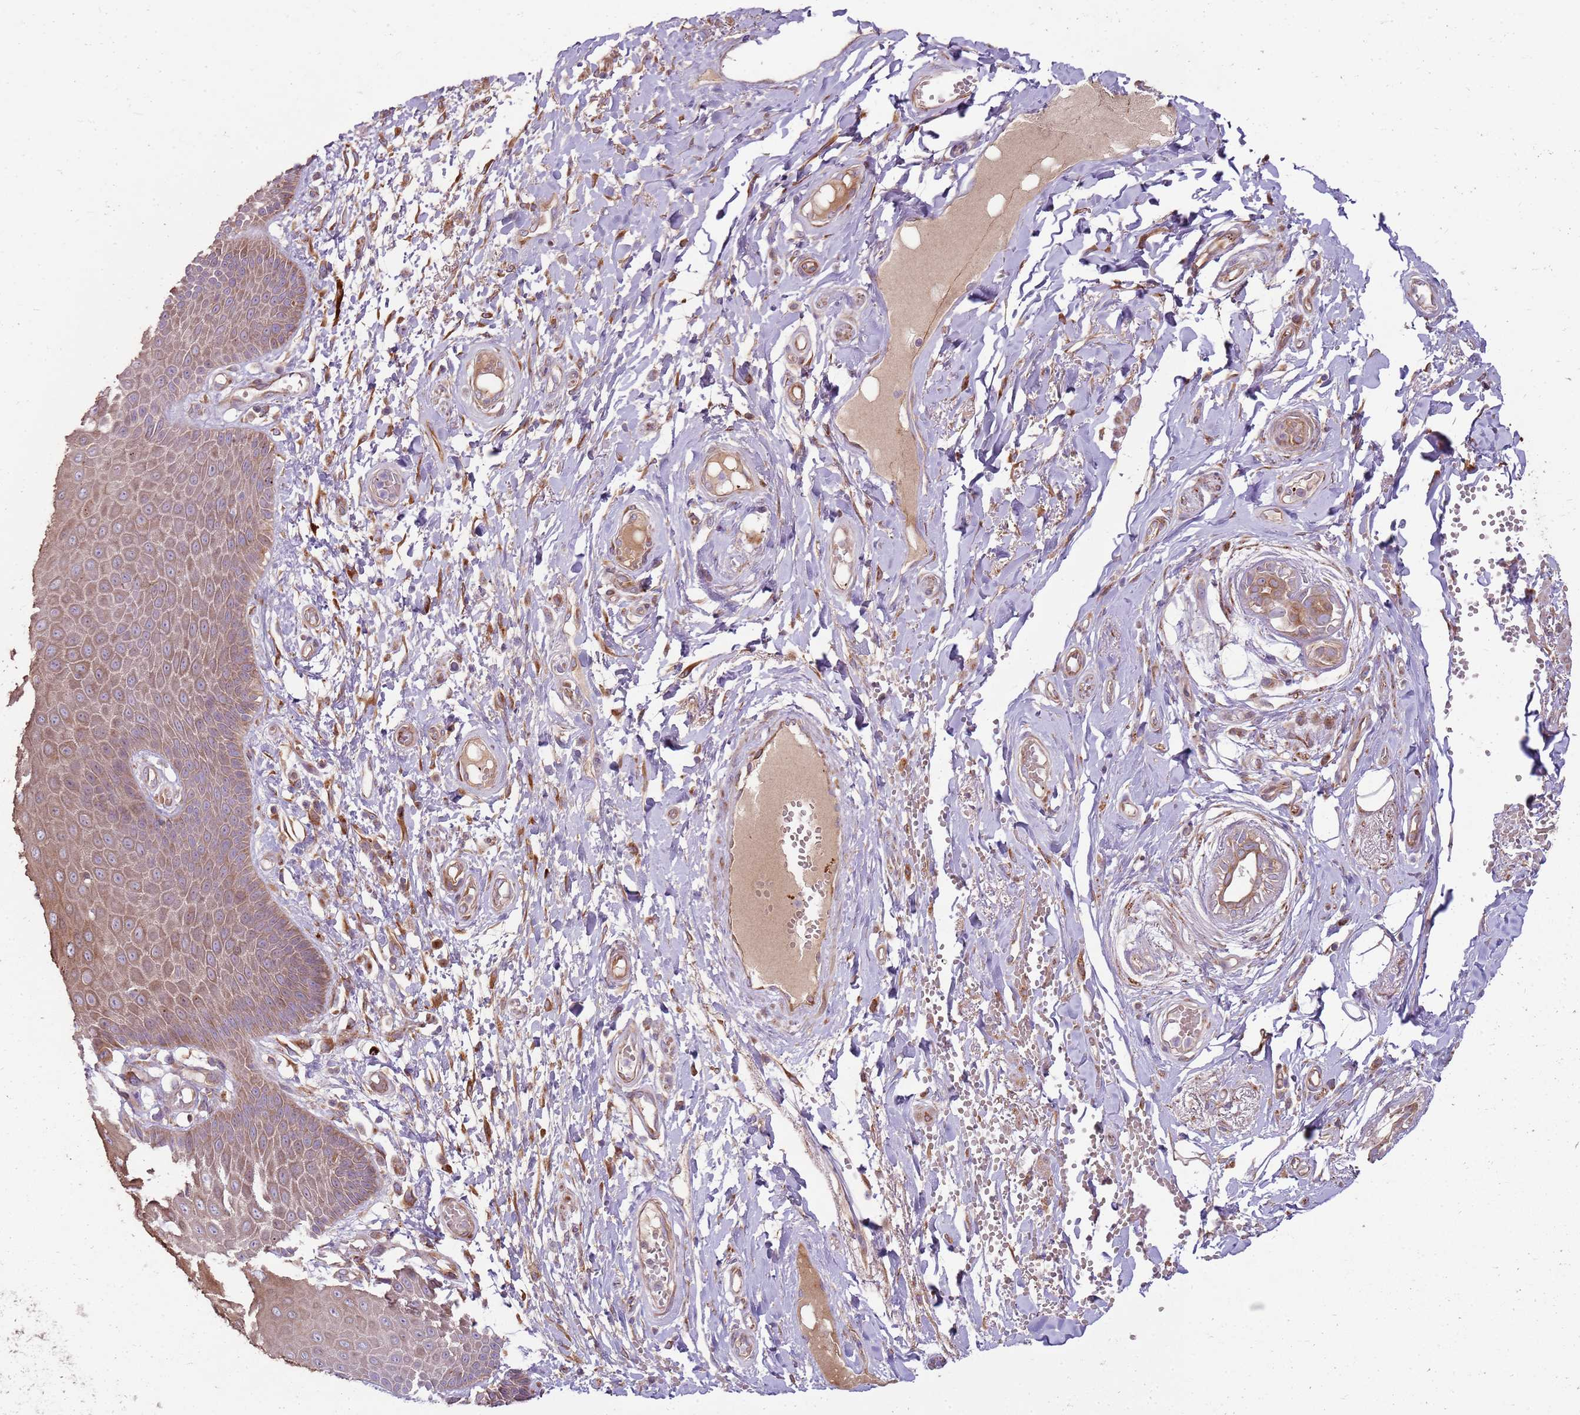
{"staining": {"intensity": "moderate", "quantity": ">75%", "location": "cytoplasmic/membranous"}, "tissue": "skin", "cell_type": "Epidermal cells", "image_type": "normal", "snomed": [{"axis": "morphology", "description": "Normal tissue, NOS"}, {"axis": "topography", "description": "Anal"}], "caption": "Immunohistochemistry (IHC) micrograph of unremarkable skin: skin stained using immunohistochemistry shows medium levels of moderate protein expression localized specifically in the cytoplasmic/membranous of epidermal cells, appearing as a cytoplasmic/membranous brown color.", "gene": "EMC1", "patient": {"sex": "male", "age": 78}}